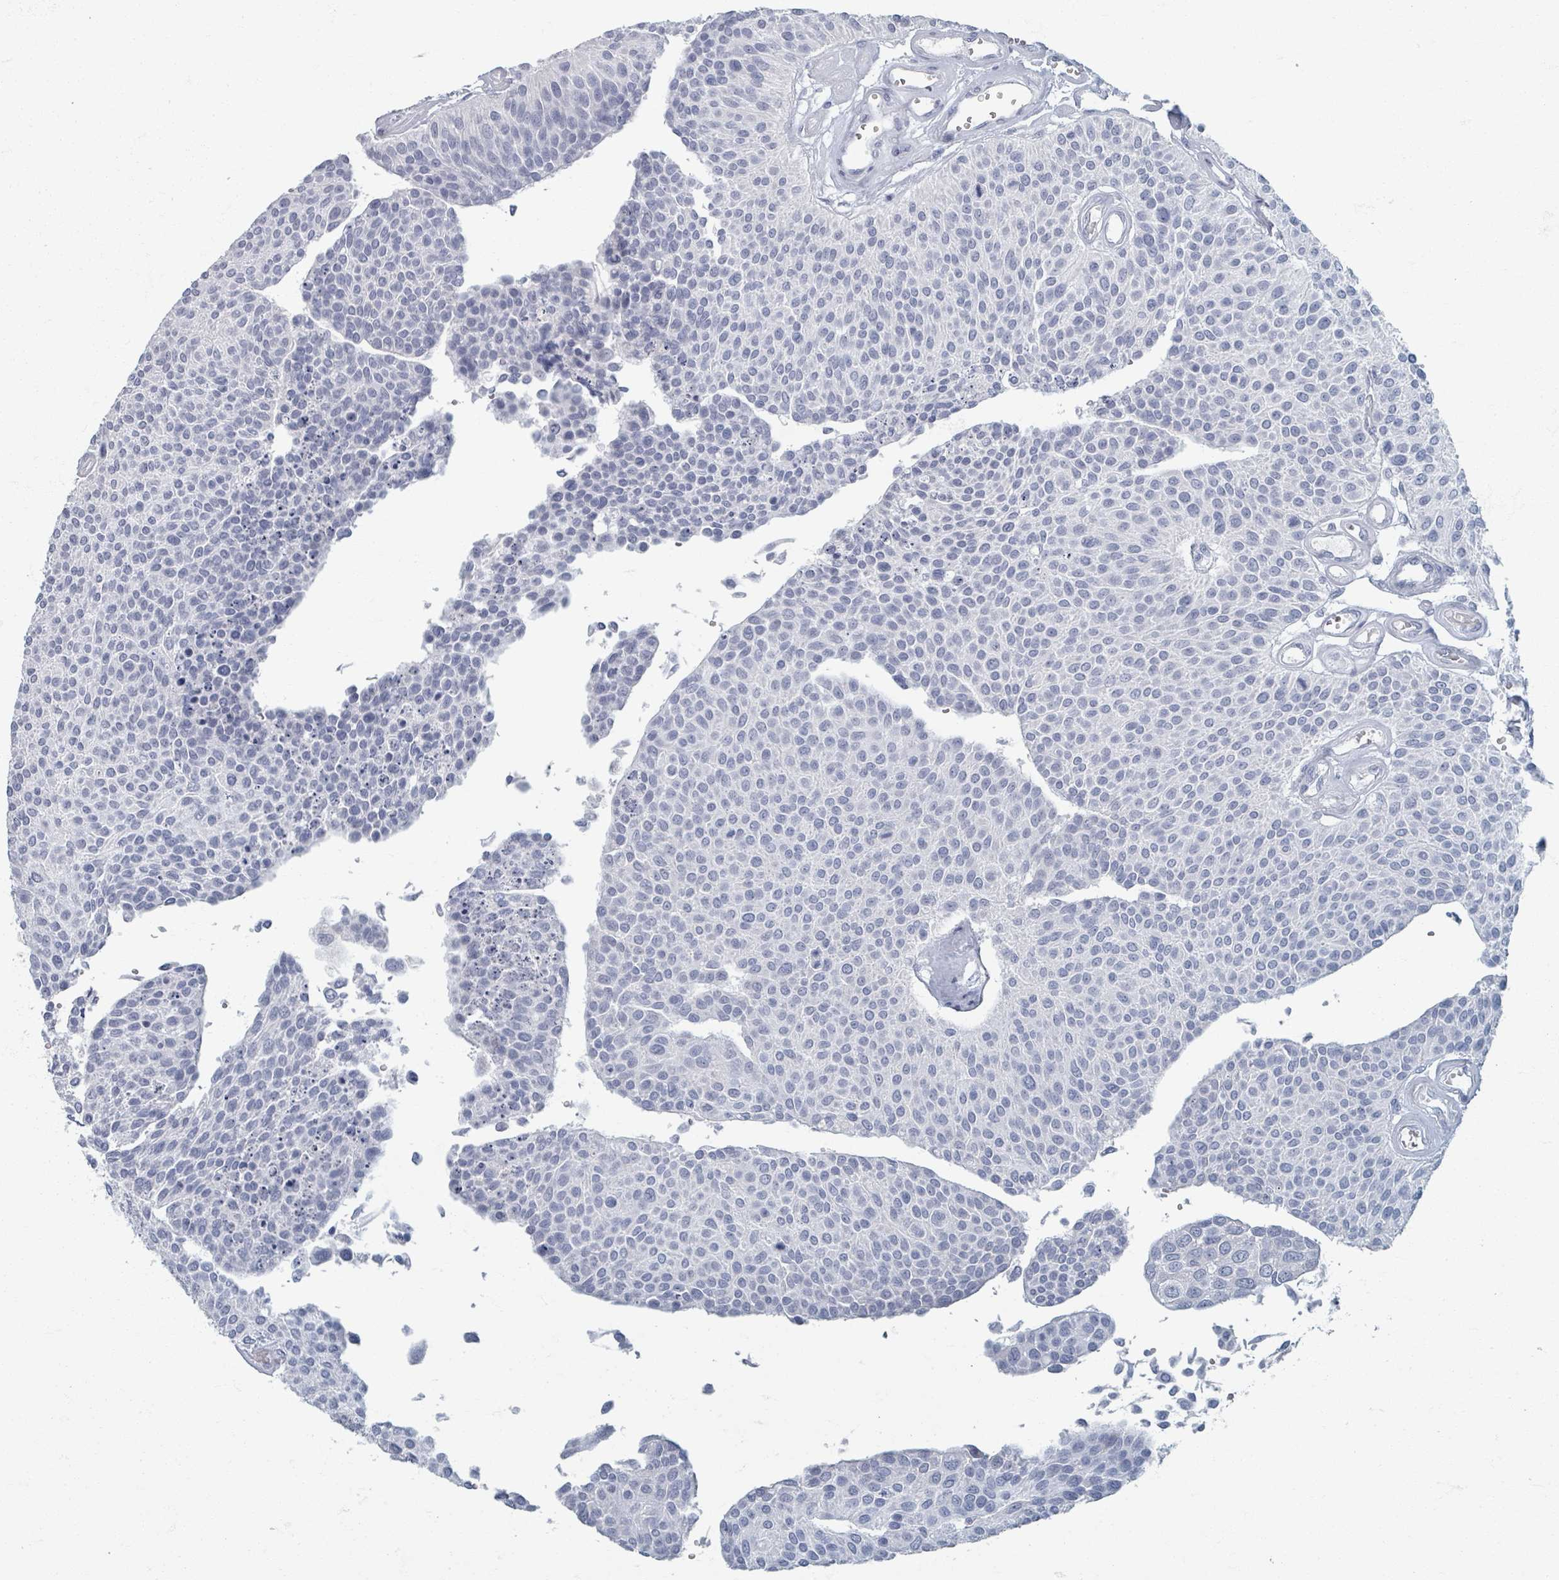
{"staining": {"intensity": "negative", "quantity": "none", "location": "none"}, "tissue": "urothelial cancer", "cell_type": "Tumor cells", "image_type": "cancer", "snomed": [{"axis": "morphology", "description": "Urothelial carcinoma, NOS"}, {"axis": "topography", "description": "Urinary bladder"}], "caption": "There is no significant positivity in tumor cells of urothelial cancer.", "gene": "TAS2R1", "patient": {"sex": "male", "age": 55}}